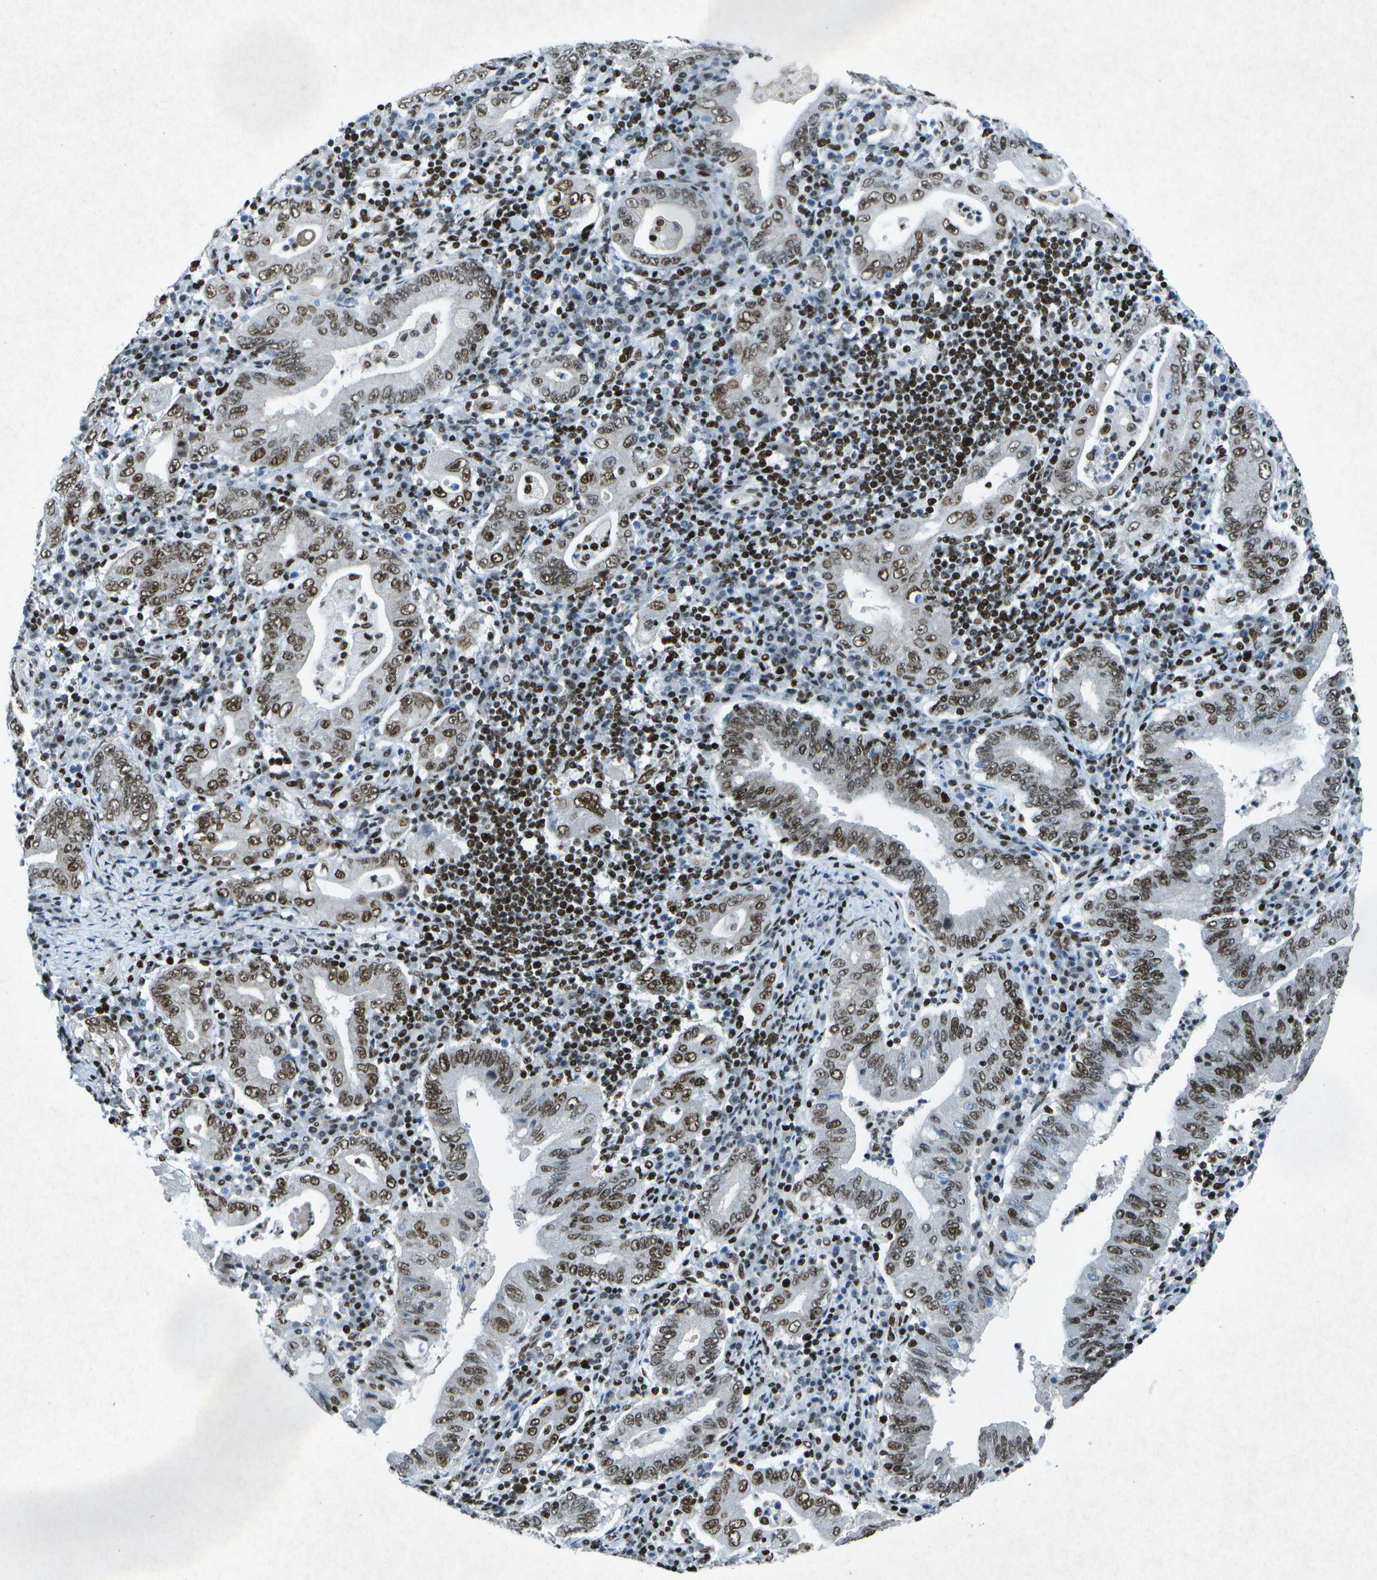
{"staining": {"intensity": "moderate", "quantity": ">75%", "location": "nuclear"}, "tissue": "stomach cancer", "cell_type": "Tumor cells", "image_type": "cancer", "snomed": [{"axis": "morphology", "description": "Normal tissue, NOS"}, {"axis": "morphology", "description": "Adenocarcinoma, NOS"}, {"axis": "topography", "description": "Esophagus"}, {"axis": "topography", "description": "Stomach, upper"}, {"axis": "topography", "description": "Peripheral nerve tissue"}], "caption": "DAB immunohistochemical staining of stomach adenocarcinoma reveals moderate nuclear protein expression in about >75% of tumor cells.", "gene": "MTA2", "patient": {"sex": "male", "age": 62}}